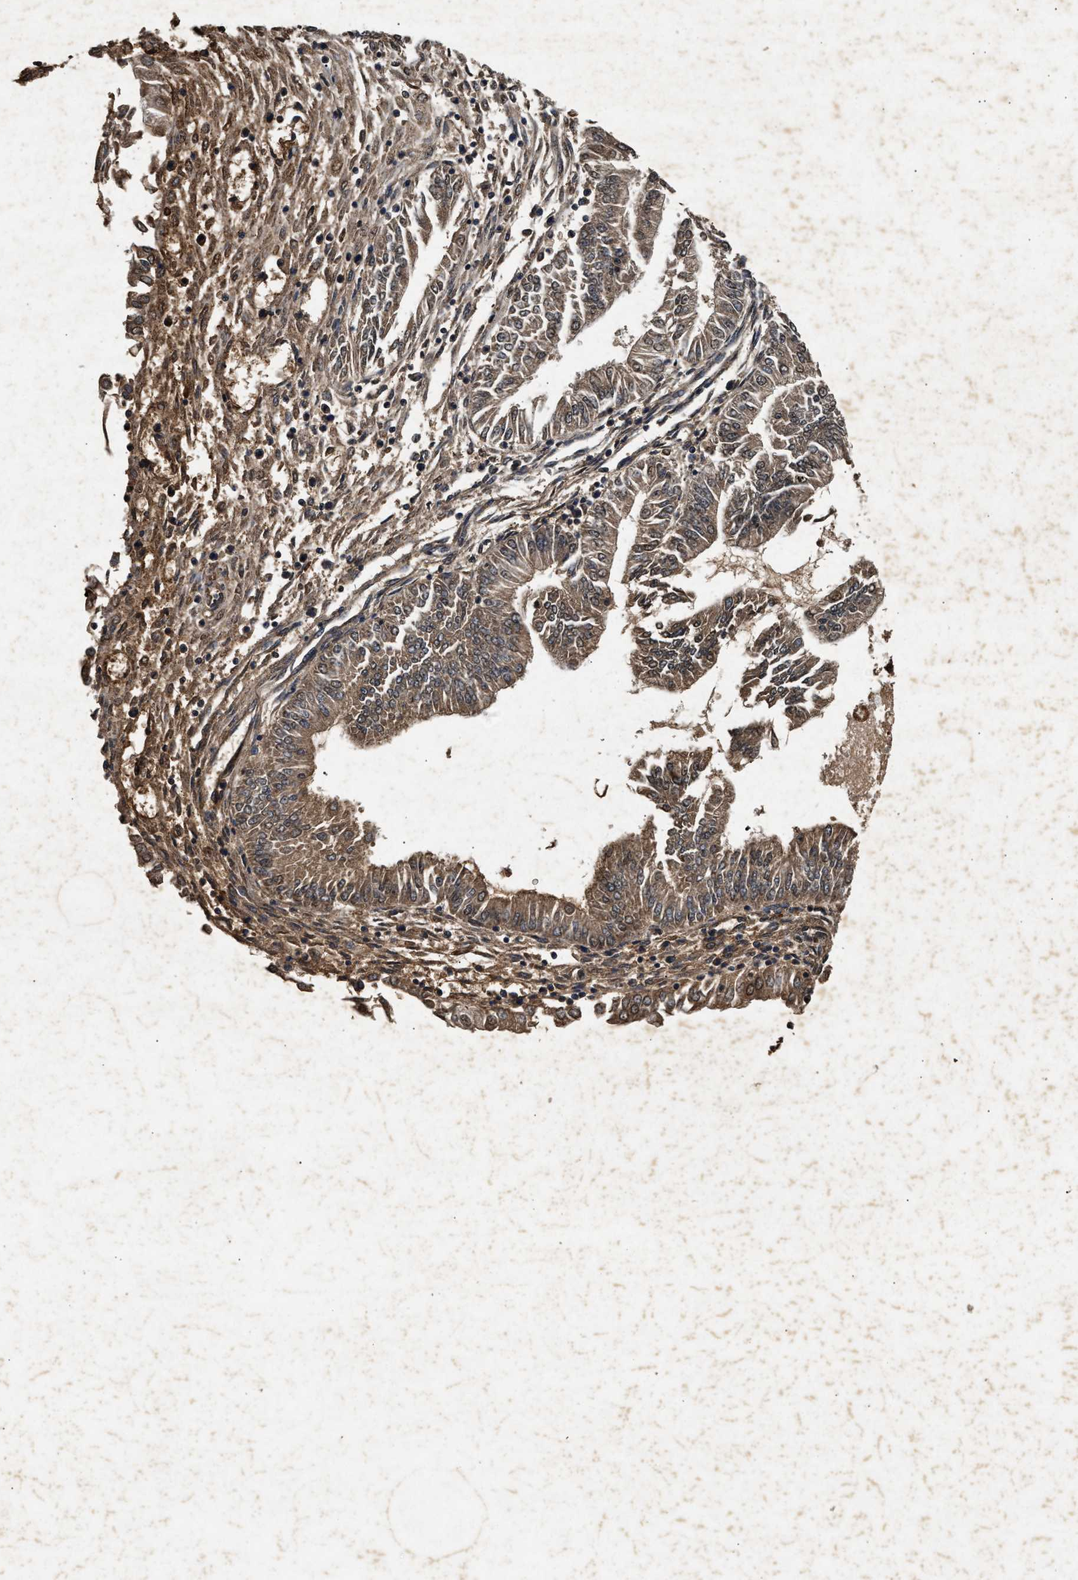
{"staining": {"intensity": "moderate", "quantity": ">75%", "location": "cytoplasmic/membranous"}, "tissue": "endometrial cancer", "cell_type": "Tumor cells", "image_type": "cancer", "snomed": [{"axis": "morphology", "description": "Adenocarcinoma, NOS"}, {"axis": "topography", "description": "Endometrium"}], "caption": "Immunohistochemistry (IHC) staining of endometrial cancer (adenocarcinoma), which shows medium levels of moderate cytoplasmic/membranous expression in about >75% of tumor cells indicating moderate cytoplasmic/membranous protein staining. The staining was performed using DAB (3,3'-diaminobenzidine) (brown) for protein detection and nuclei were counterstained in hematoxylin (blue).", "gene": "PDAP1", "patient": {"sex": "female", "age": 53}}